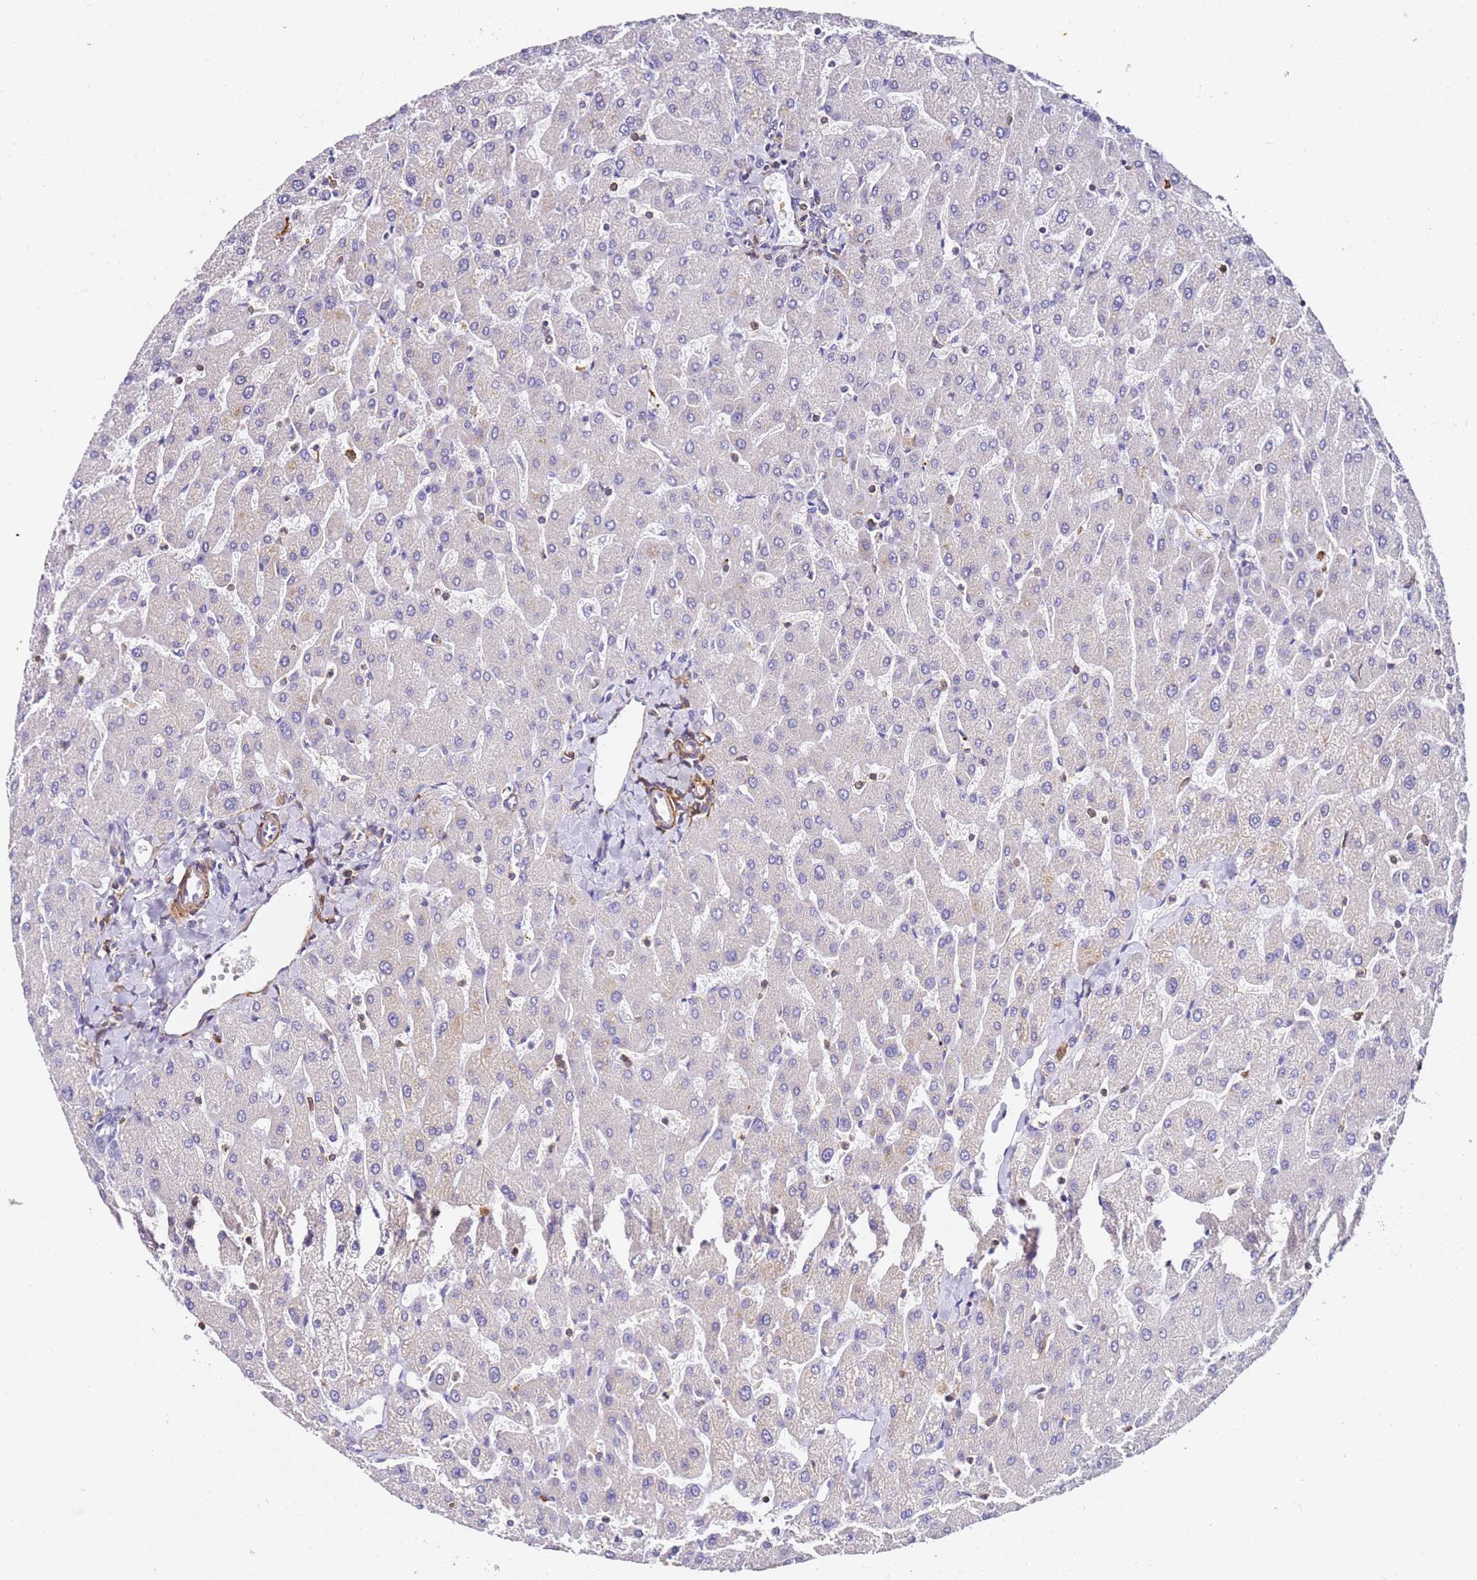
{"staining": {"intensity": "negative", "quantity": "none", "location": "none"}, "tissue": "liver", "cell_type": "Cholangiocytes", "image_type": "normal", "snomed": [{"axis": "morphology", "description": "Normal tissue, NOS"}, {"axis": "topography", "description": "Liver"}], "caption": "Cholangiocytes show no significant protein positivity in normal liver. The staining was performed using DAB to visualize the protein expression in brown, while the nuclei were stained in blue with hematoxylin (Magnification: 20x).", "gene": "ZNF671", "patient": {"sex": "male", "age": 55}}